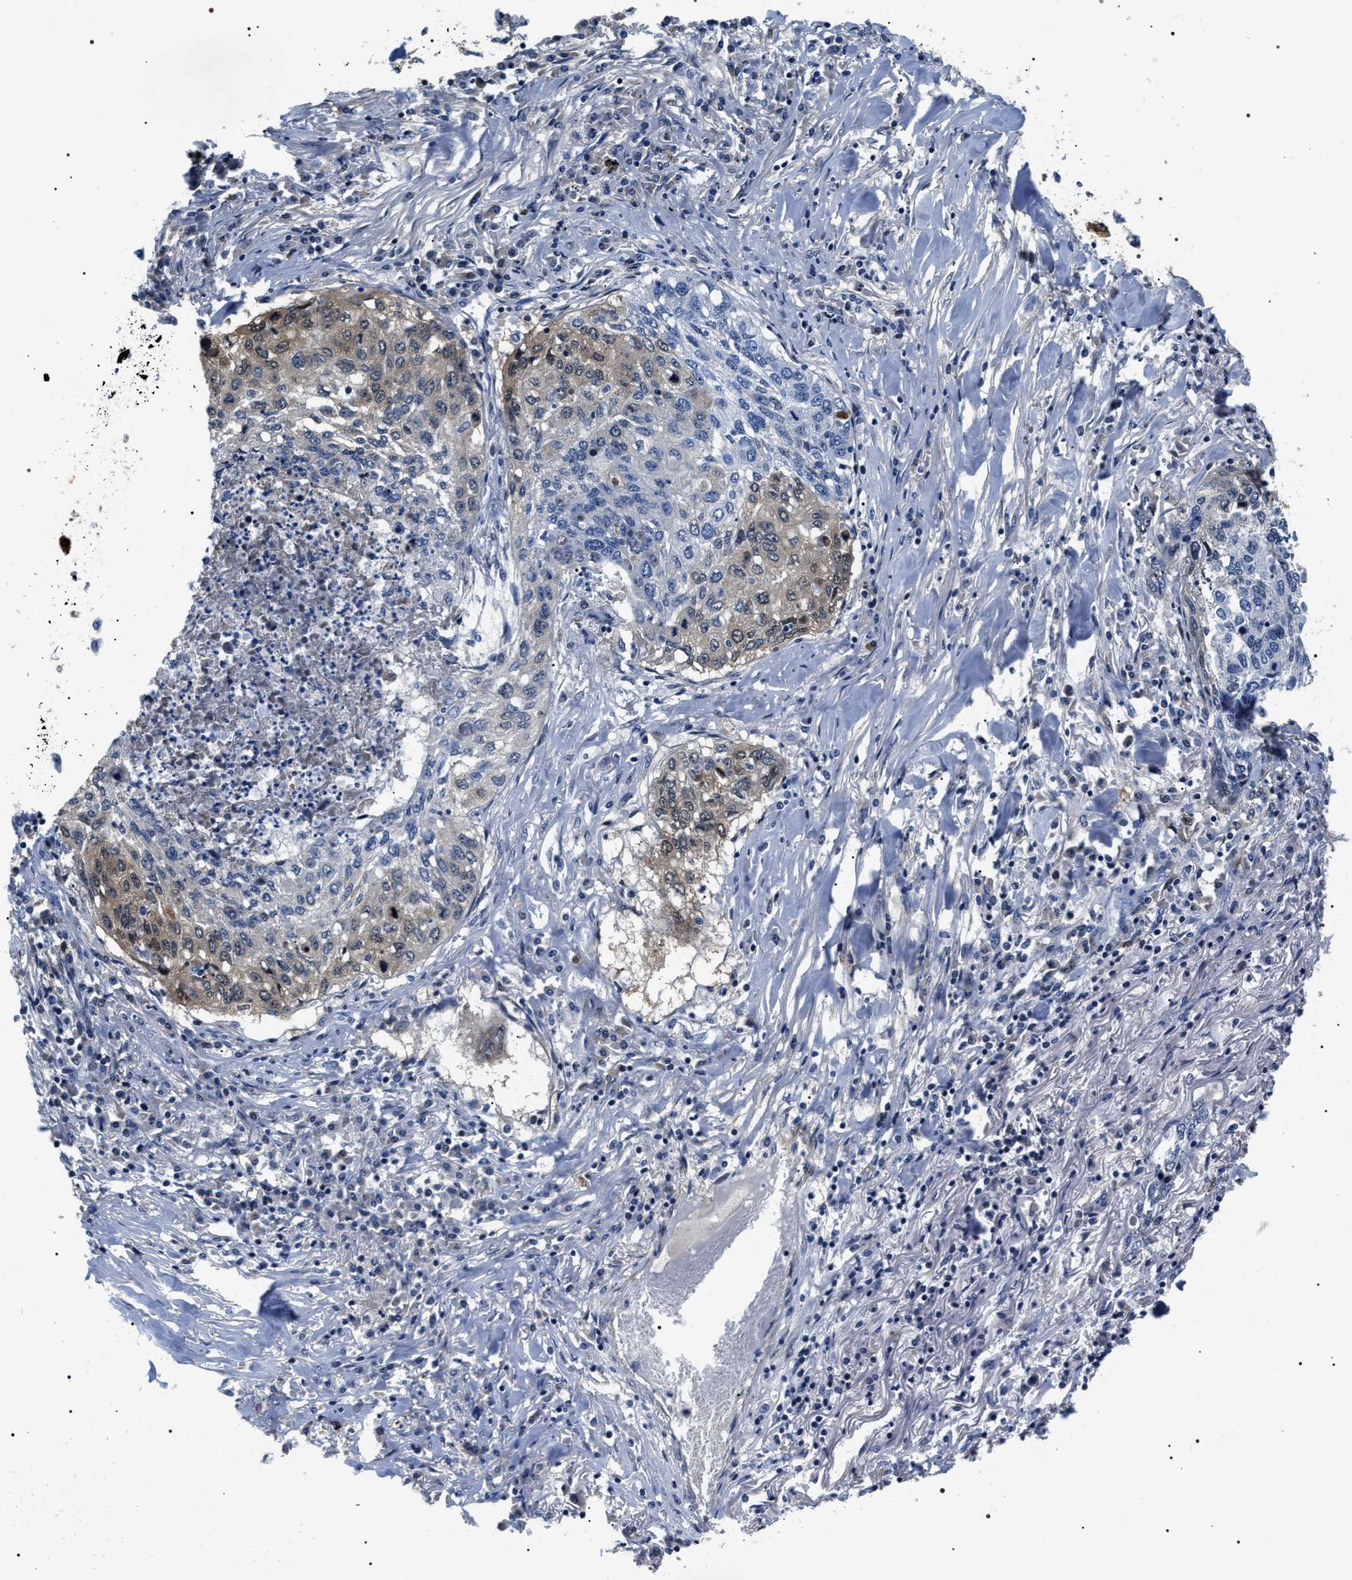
{"staining": {"intensity": "weak", "quantity": "<25%", "location": "cytoplasmic/membranous"}, "tissue": "lung cancer", "cell_type": "Tumor cells", "image_type": "cancer", "snomed": [{"axis": "morphology", "description": "Squamous cell carcinoma, NOS"}, {"axis": "topography", "description": "Lung"}], "caption": "Lung squamous cell carcinoma stained for a protein using immunohistochemistry (IHC) displays no expression tumor cells.", "gene": "BAG2", "patient": {"sex": "female", "age": 63}}